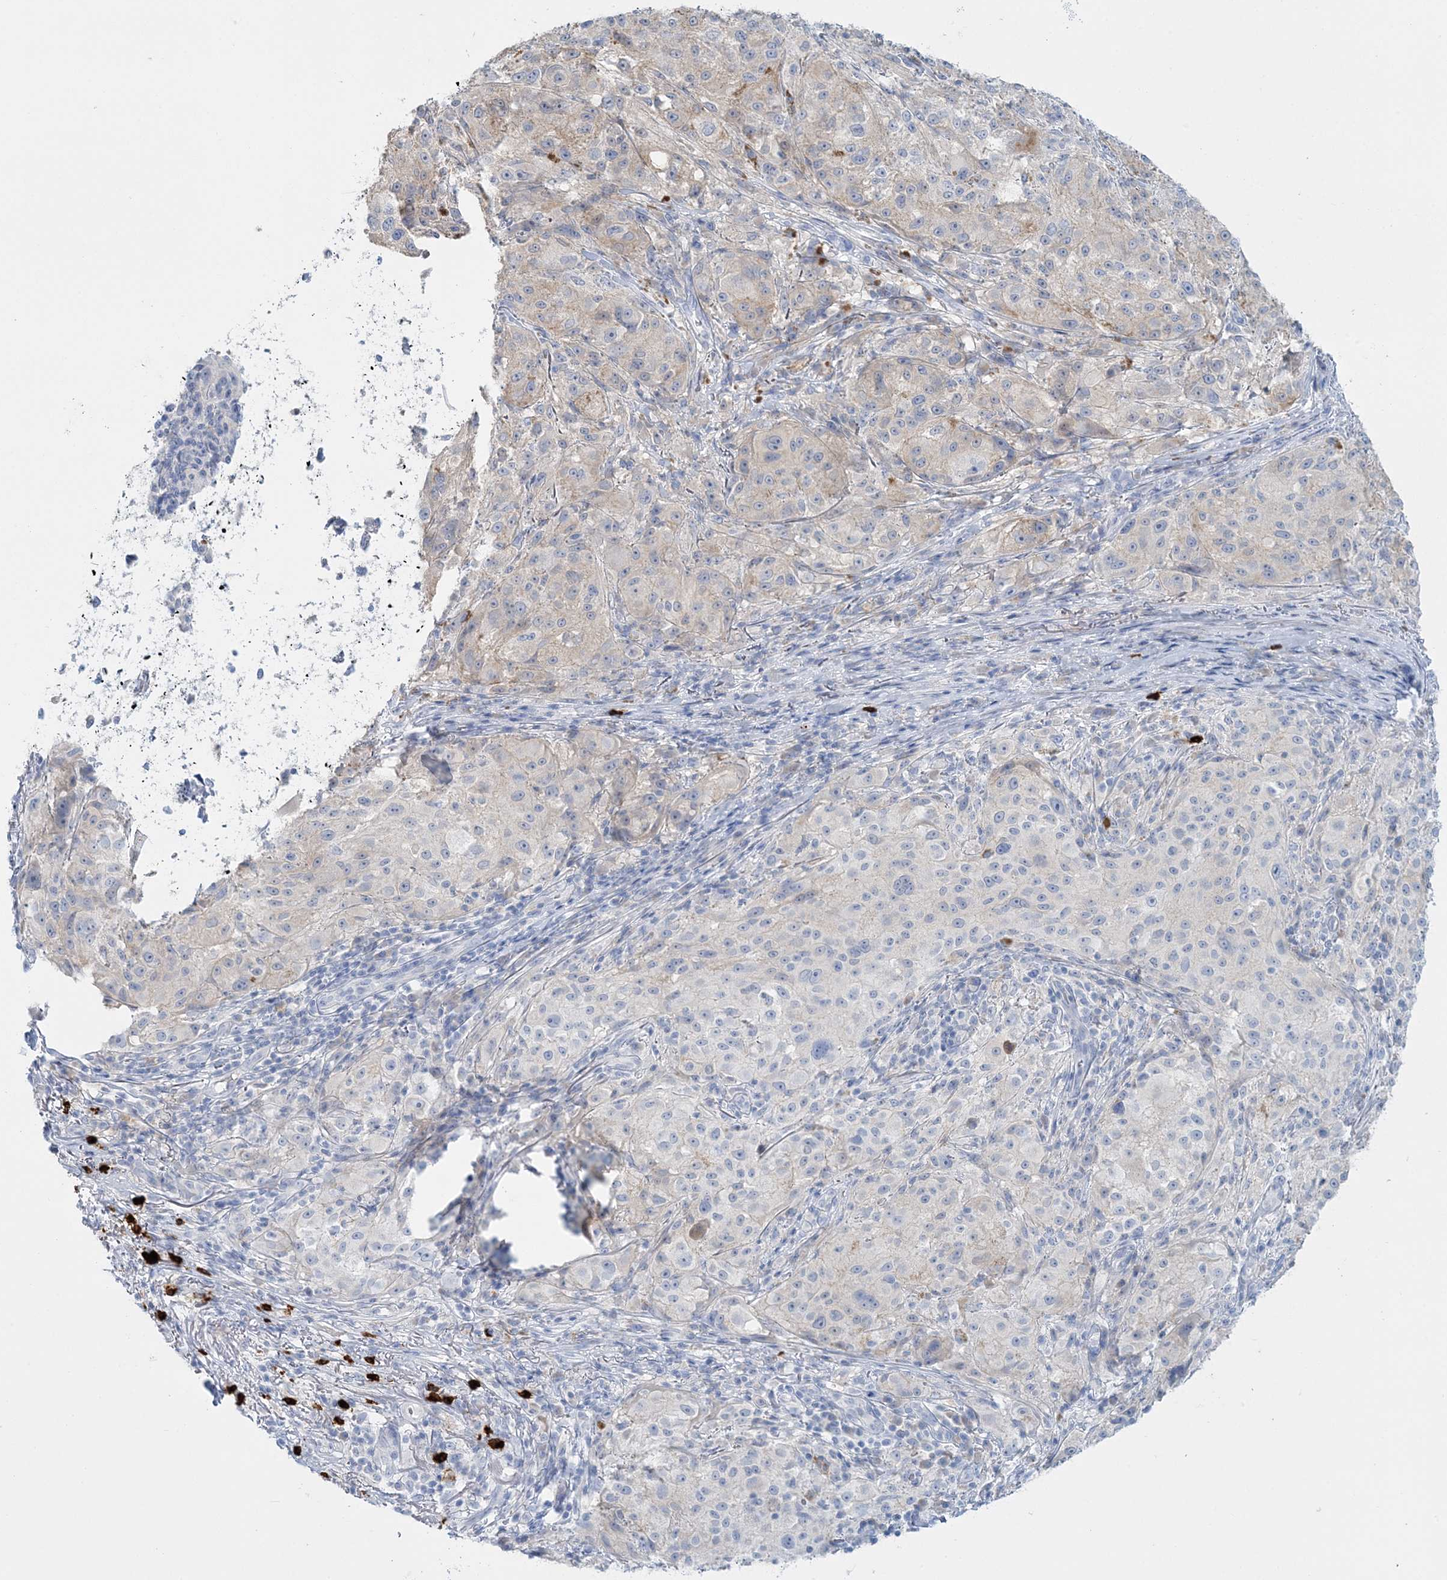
{"staining": {"intensity": "weak", "quantity": "<25%", "location": "cytoplasmic/membranous"}, "tissue": "melanoma", "cell_type": "Tumor cells", "image_type": "cancer", "snomed": [{"axis": "morphology", "description": "Necrosis, NOS"}, {"axis": "morphology", "description": "Malignant melanoma, NOS"}, {"axis": "topography", "description": "Skin"}], "caption": "Immunohistochemistry of human melanoma shows no positivity in tumor cells. (DAB IHC visualized using brightfield microscopy, high magnification).", "gene": "WDSUB1", "patient": {"sex": "female", "age": 87}}